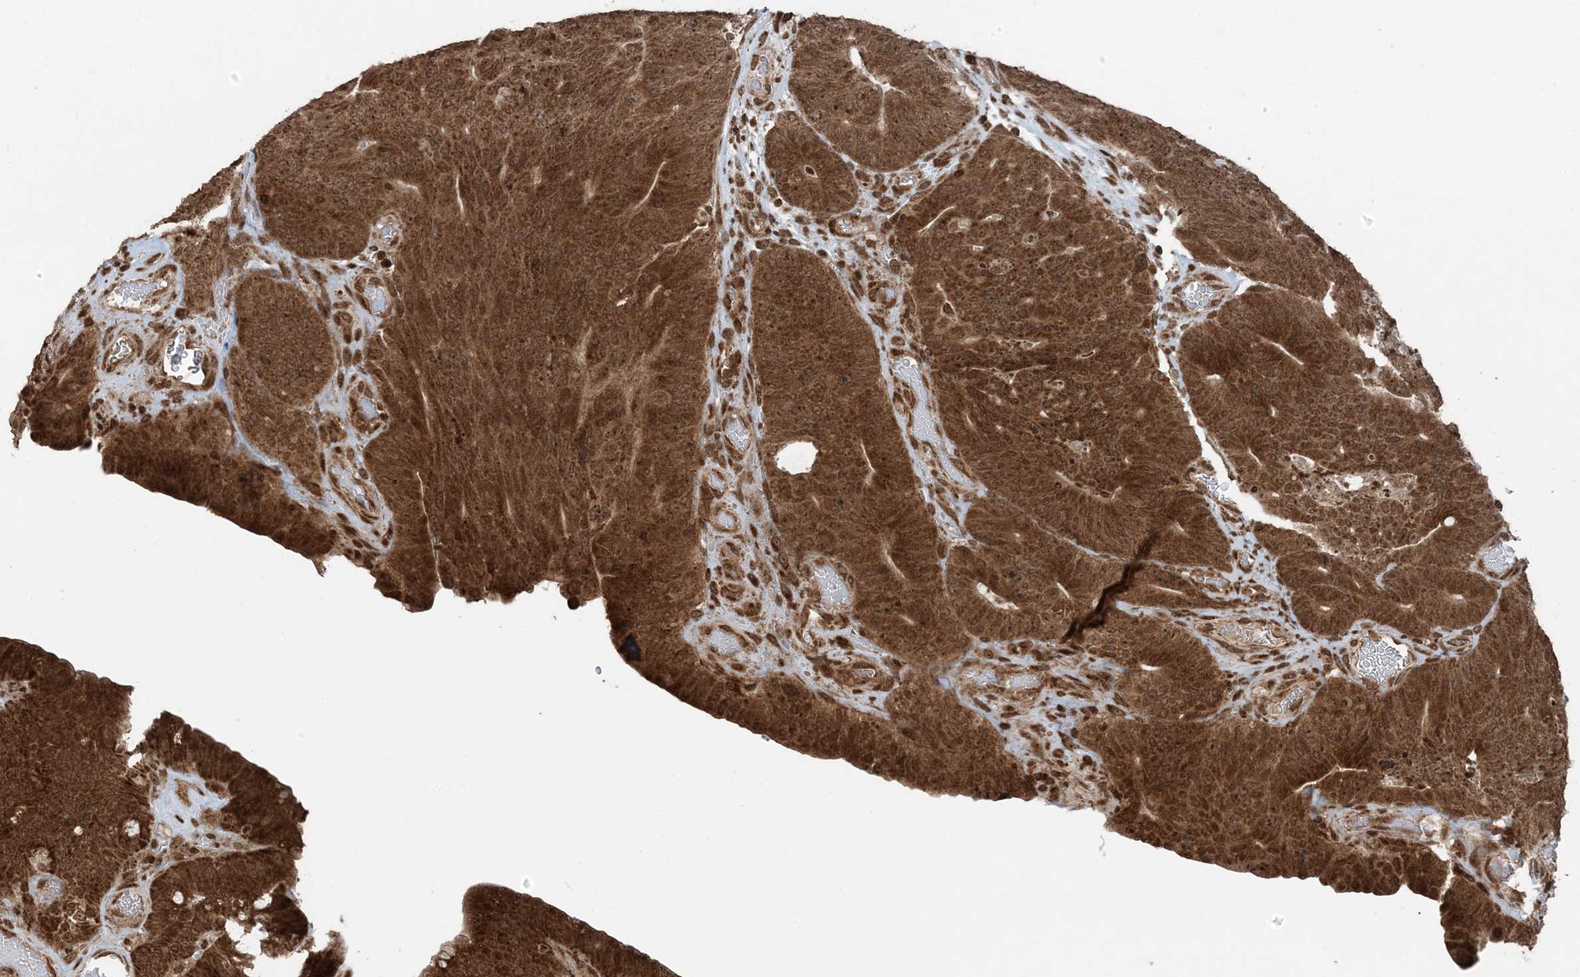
{"staining": {"intensity": "strong", "quantity": ">75%", "location": "cytoplasmic/membranous,nuclear"}, "tissue": "colorectal cancer", "cell_type": "Tumor cells", "image_type": "cancer", "snomed": [{"axis": "morphology", "description": "Normal tissue, NOS"}, {"axis": "topography", "description": "Colon"}], "caption": "Tumor cells demonstrate high levels of strong cytoplasmic/membranous and nuclear positivity in approximately >75% of cells in colorectal cancer.", "gene": "ZFAND2B", "patient": {"sex": "female", "age": 82}}